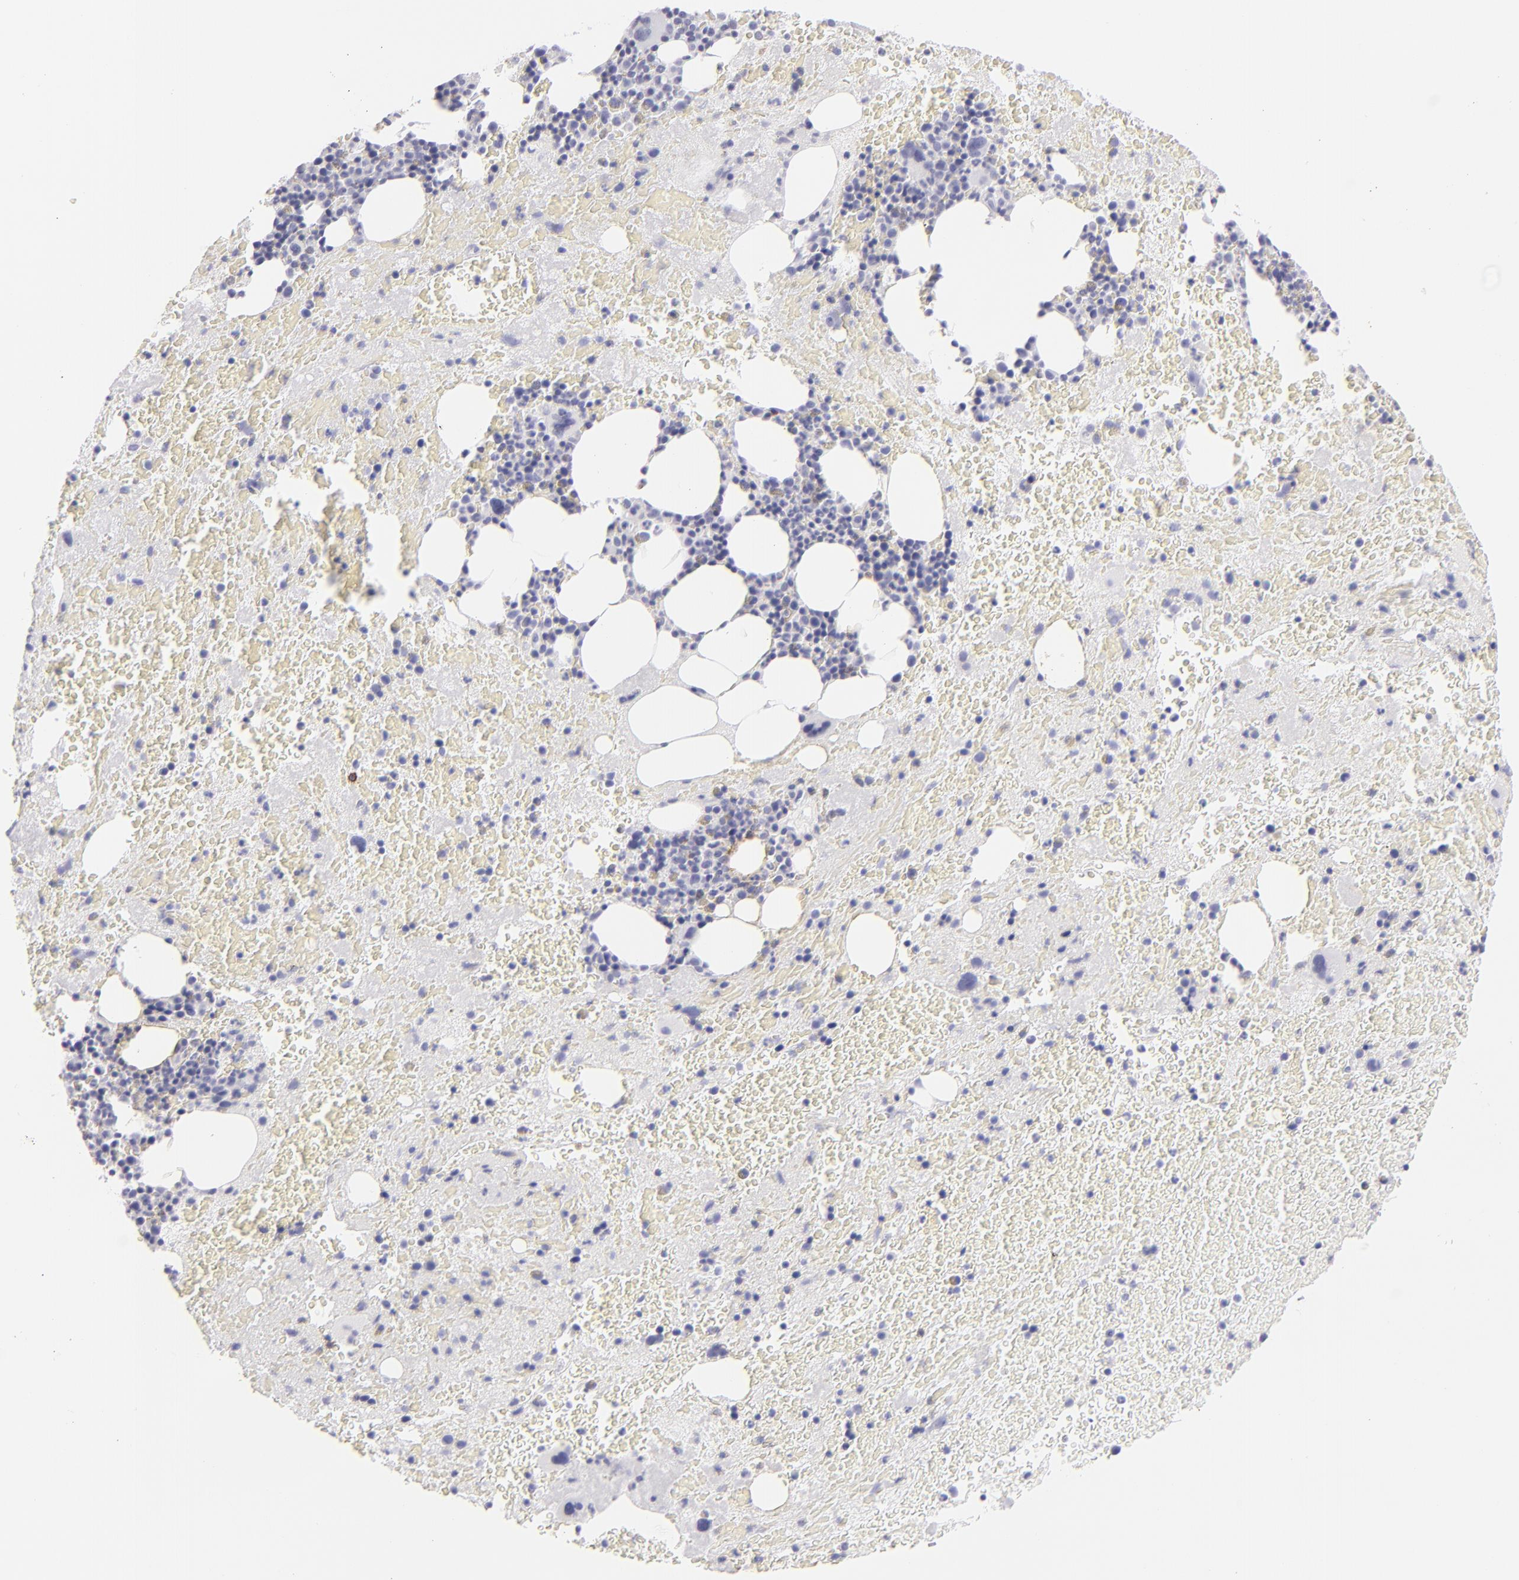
{"staining": {"intensity": "strong", "quantity": "<25%", "location": "cytoplasmic/membranous"}, "tissue": "bone marrow", "cell_type": "Hematopoietic cells", "image_type": "normal", "snomed": [{"axis": "morphology", "description": "Normal tissue, NOS"}, {"axis": "topography", "description": "Bone marrow"}], "caption": "About <25% of hematopoietic cells in unremarkable human bone marrow reveal strong cytoplasmic/membranous protein expression as visualized by brown immunohistochemical staining.", "gene": "FCER2", "patient": {"sex": "male", "age": 76}}